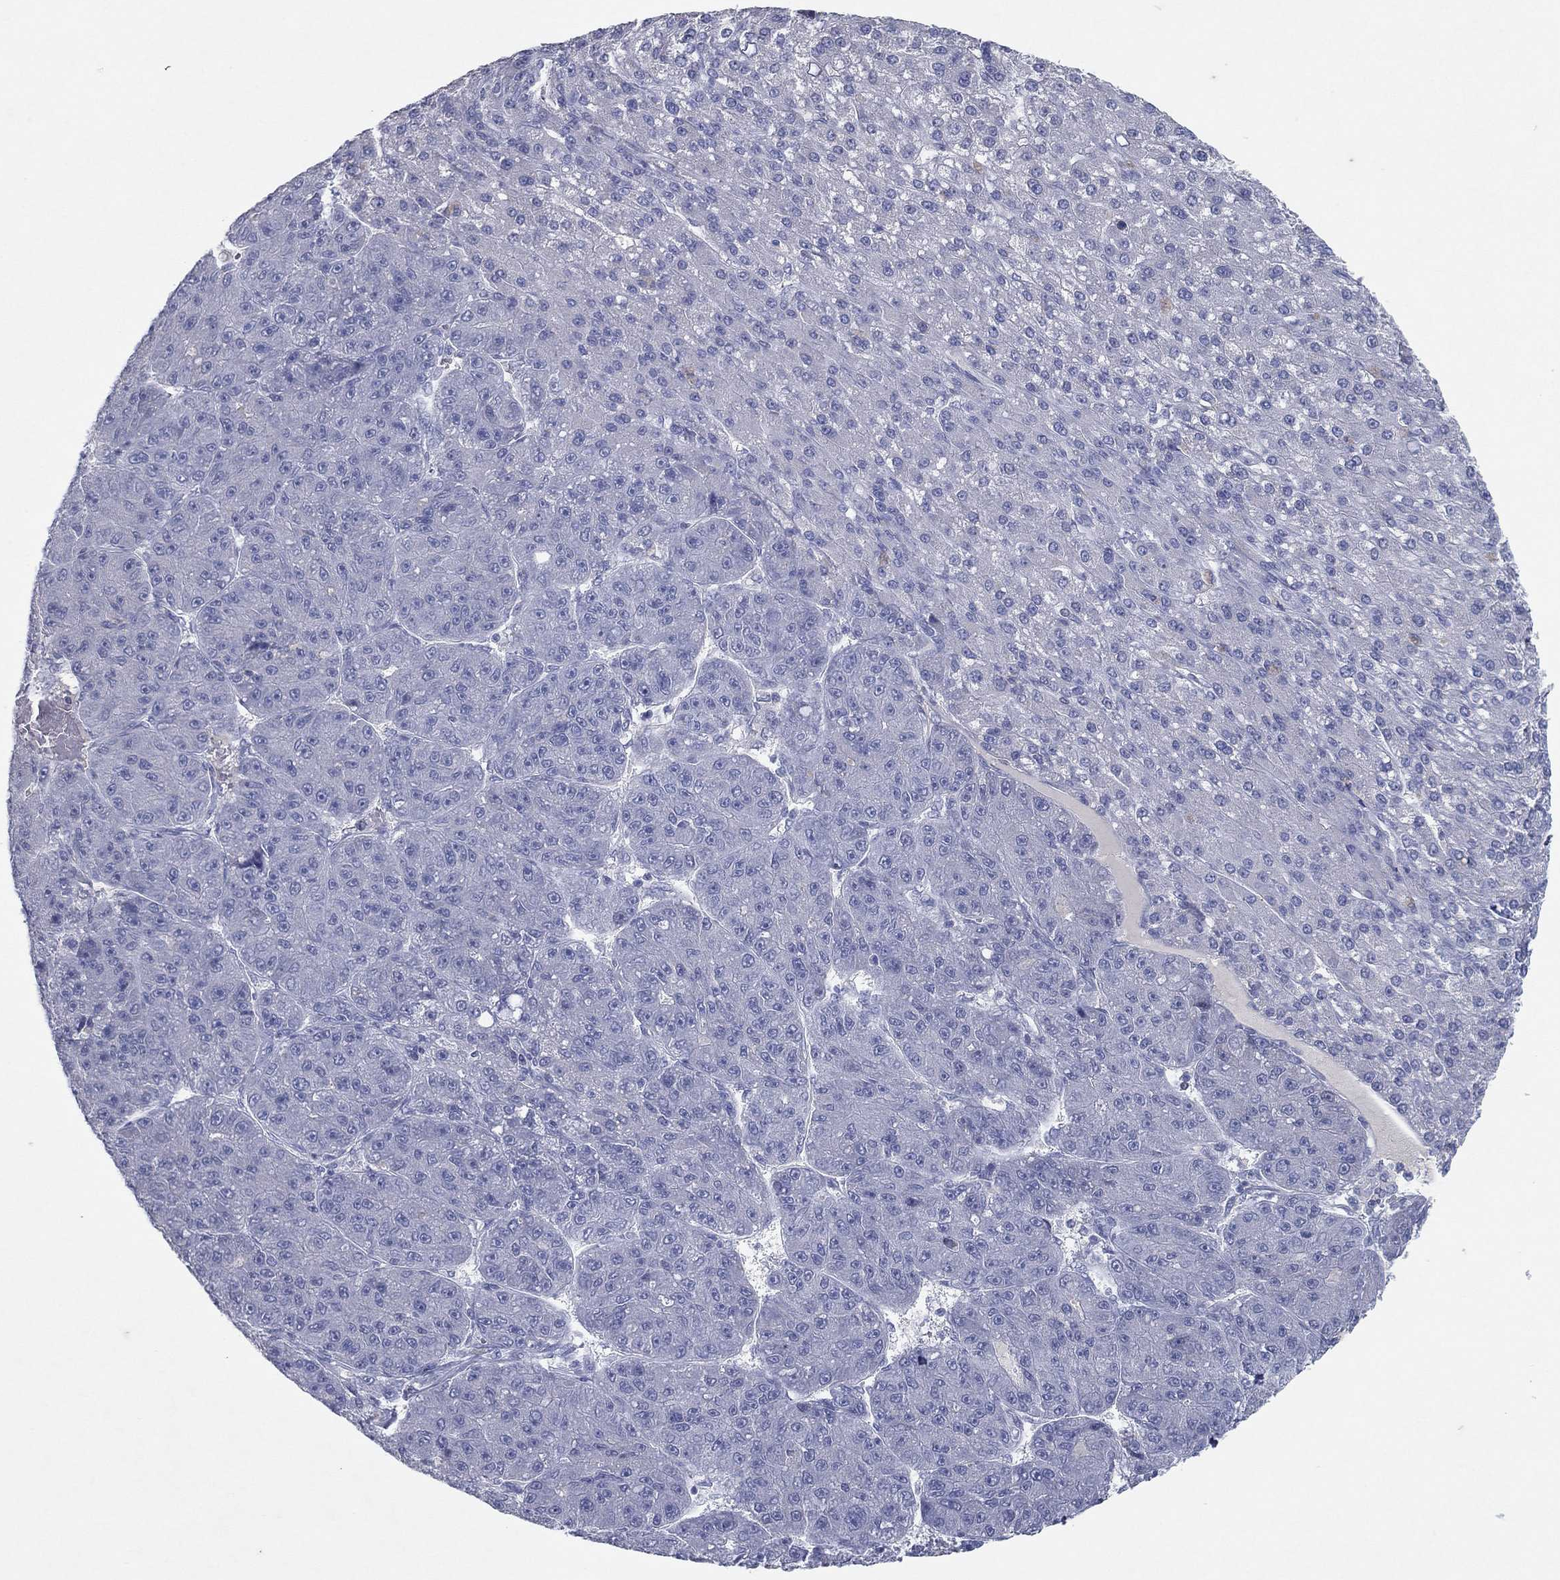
{"staining": {"intensity": "negative", "quantity": "none", "location": "none"}, "tissue": "liver cancer", "cell_type": "Tumor cells", "image_type": "cancer", "snomed": [{"axis": "morphology", "description": "Carcinoma, Hepatocellular, NOS"}, {"axis": "topography", "description": "Liver"}], "caption": "Tumor cells show no significant protein positivity in hepatocellular carcinoma (liver).", "gene": "CPT1B", "patient": {"sex": "male", "age": 67}}